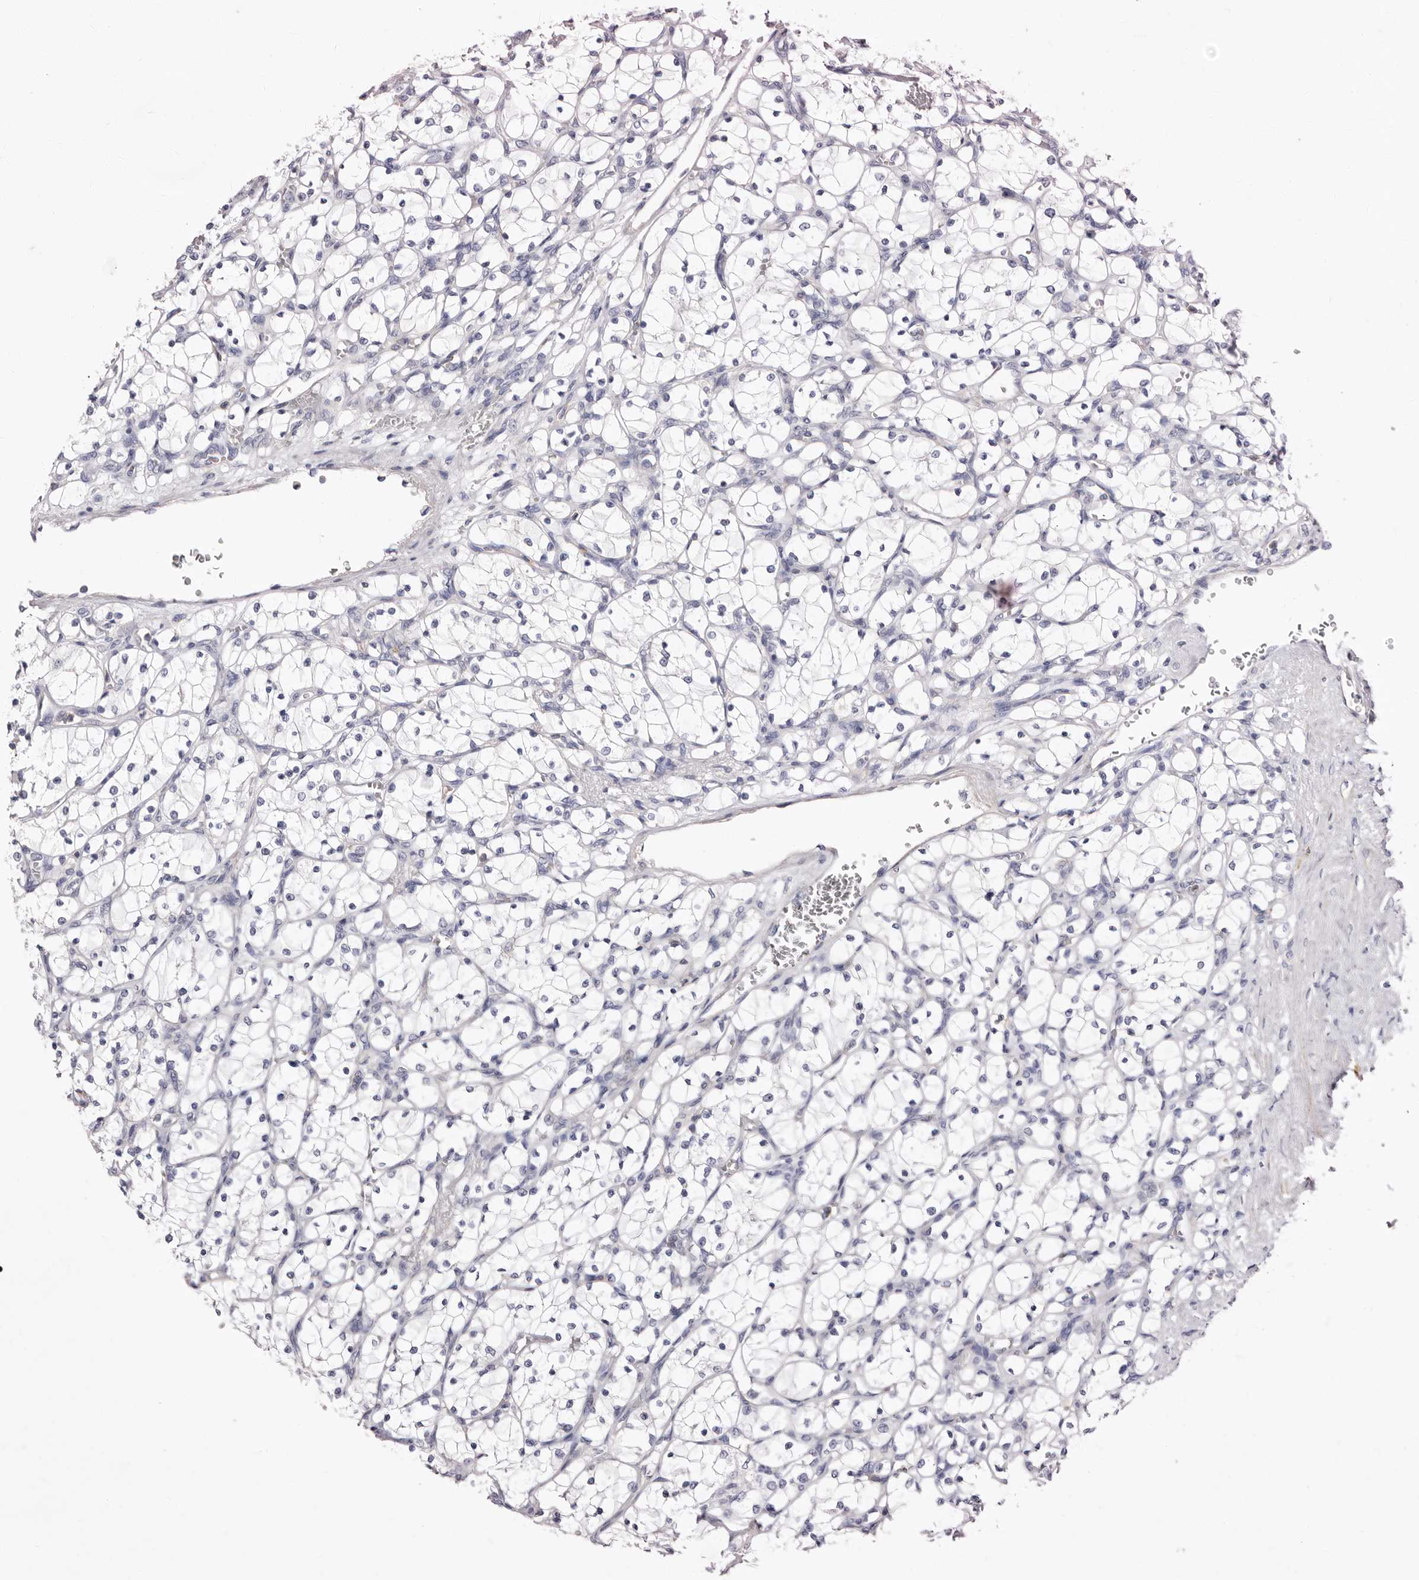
{"staining": {"intensity": "negative", "quantity": "none", "location": "none"}, "tissue": "renal cancer", "cell_type": "Tumor cells", "image_type": "cancer", "snomed": [{"axis": "morphology", "description": "Adenocarcinoma, NOS"}, {"axis": "topography", "description": "Kidney"}], "caption": "Micrograph shows no protein positivity in tumor cells of adenocarcinoma (renal) tissue.", "gene": "S1PR5", "patient": {"sex": "female", "age": 69}}